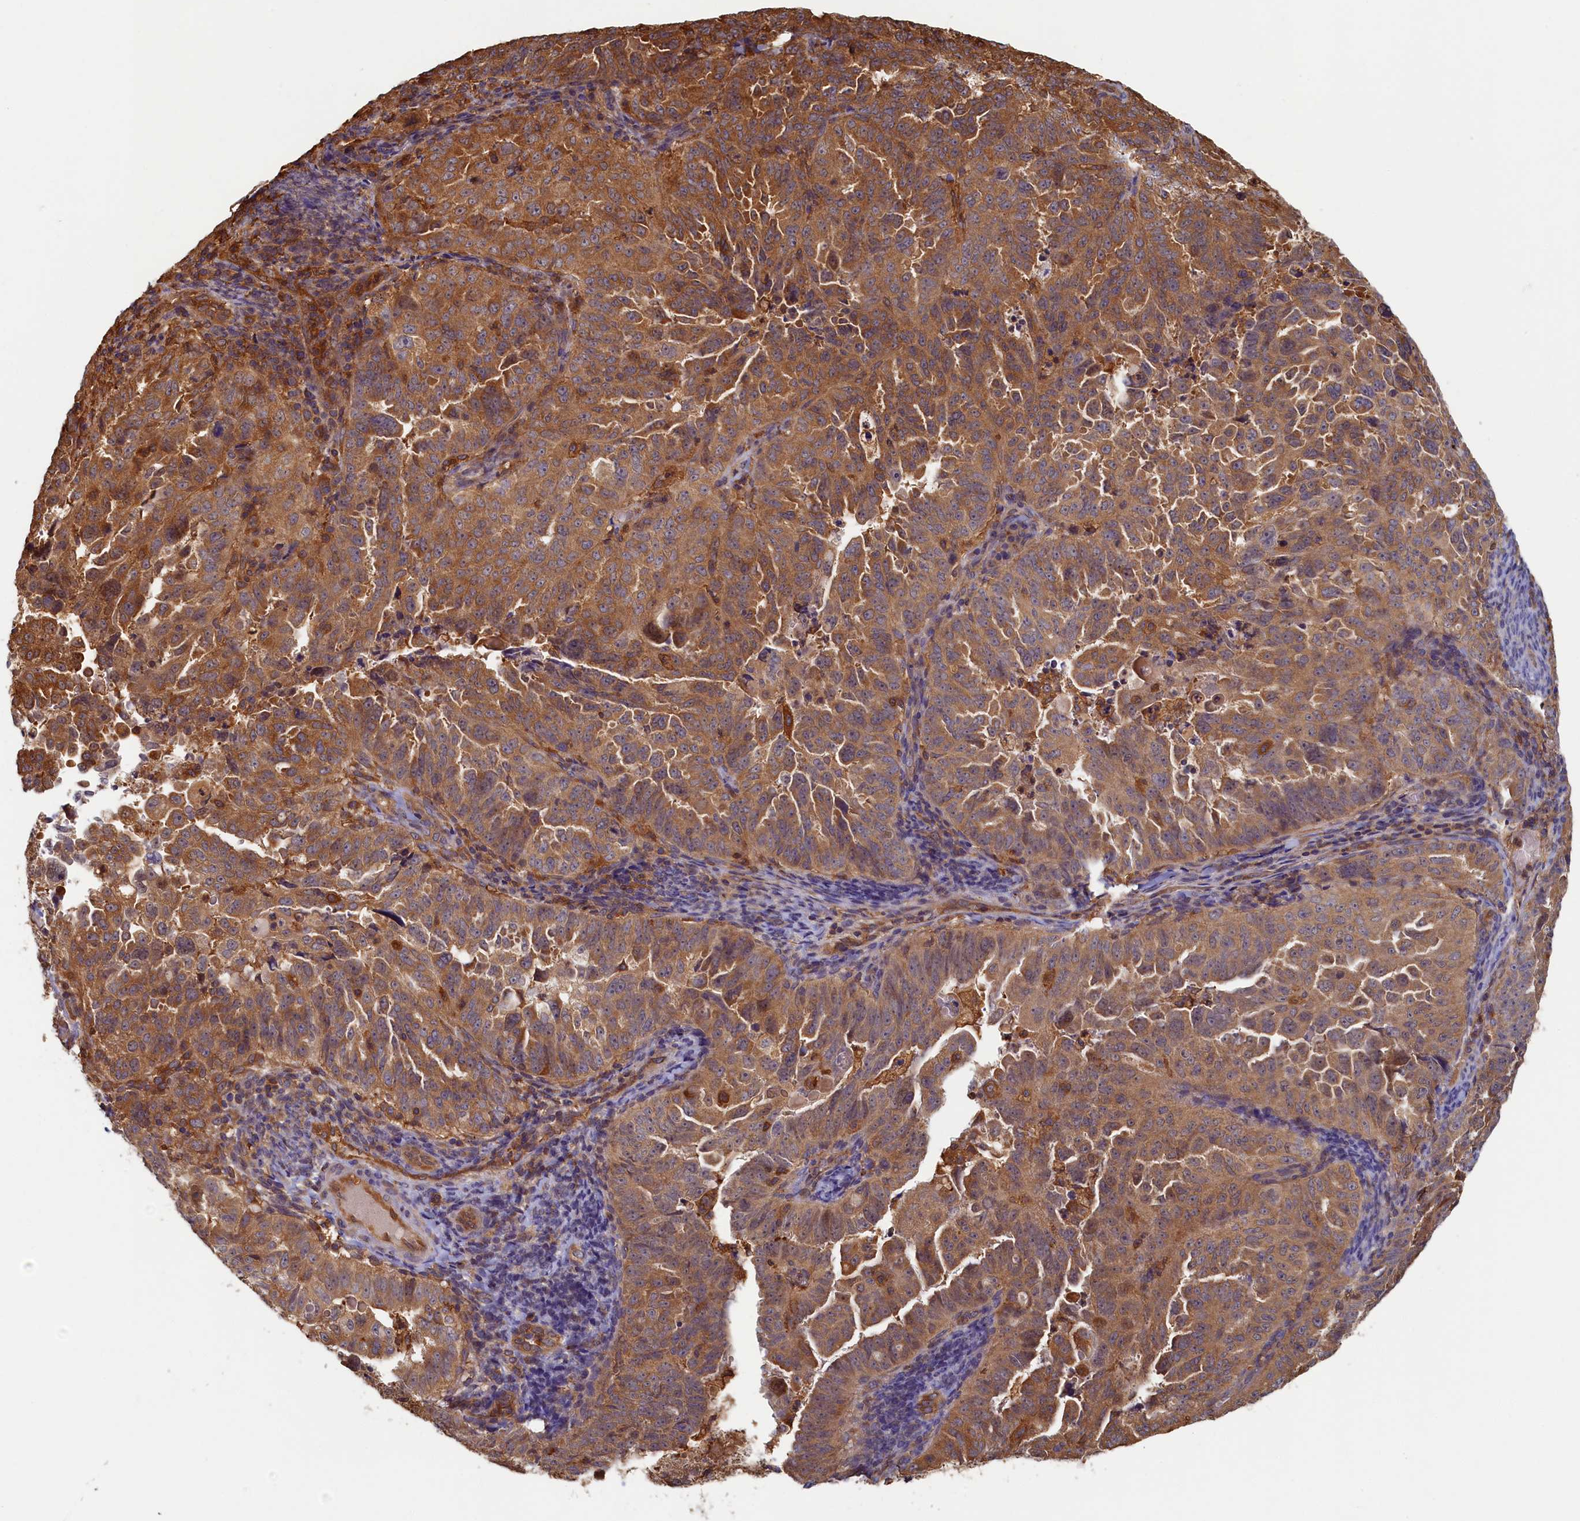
{"staining": {"intensity": "moderate", "quantity": ">75%", "location": "cytoplasmic/membranous"}, "tissue": "endometrial cancer", "cell_type": "Tumor cells", "image_type": "cancer", "snomed": [{"axis": "morphology", "description": "Adenocarcinoma, NOS"}, {"axis": "topography", "description": "Endometrium"}], "caption": "Endometrial adenocarcinoma stained for a protein shows moderate cytoplasmic/membranous positivity in tumor cells.", "gene": "TIMM8B", "patient": {"sex": "female", "age": 65}}